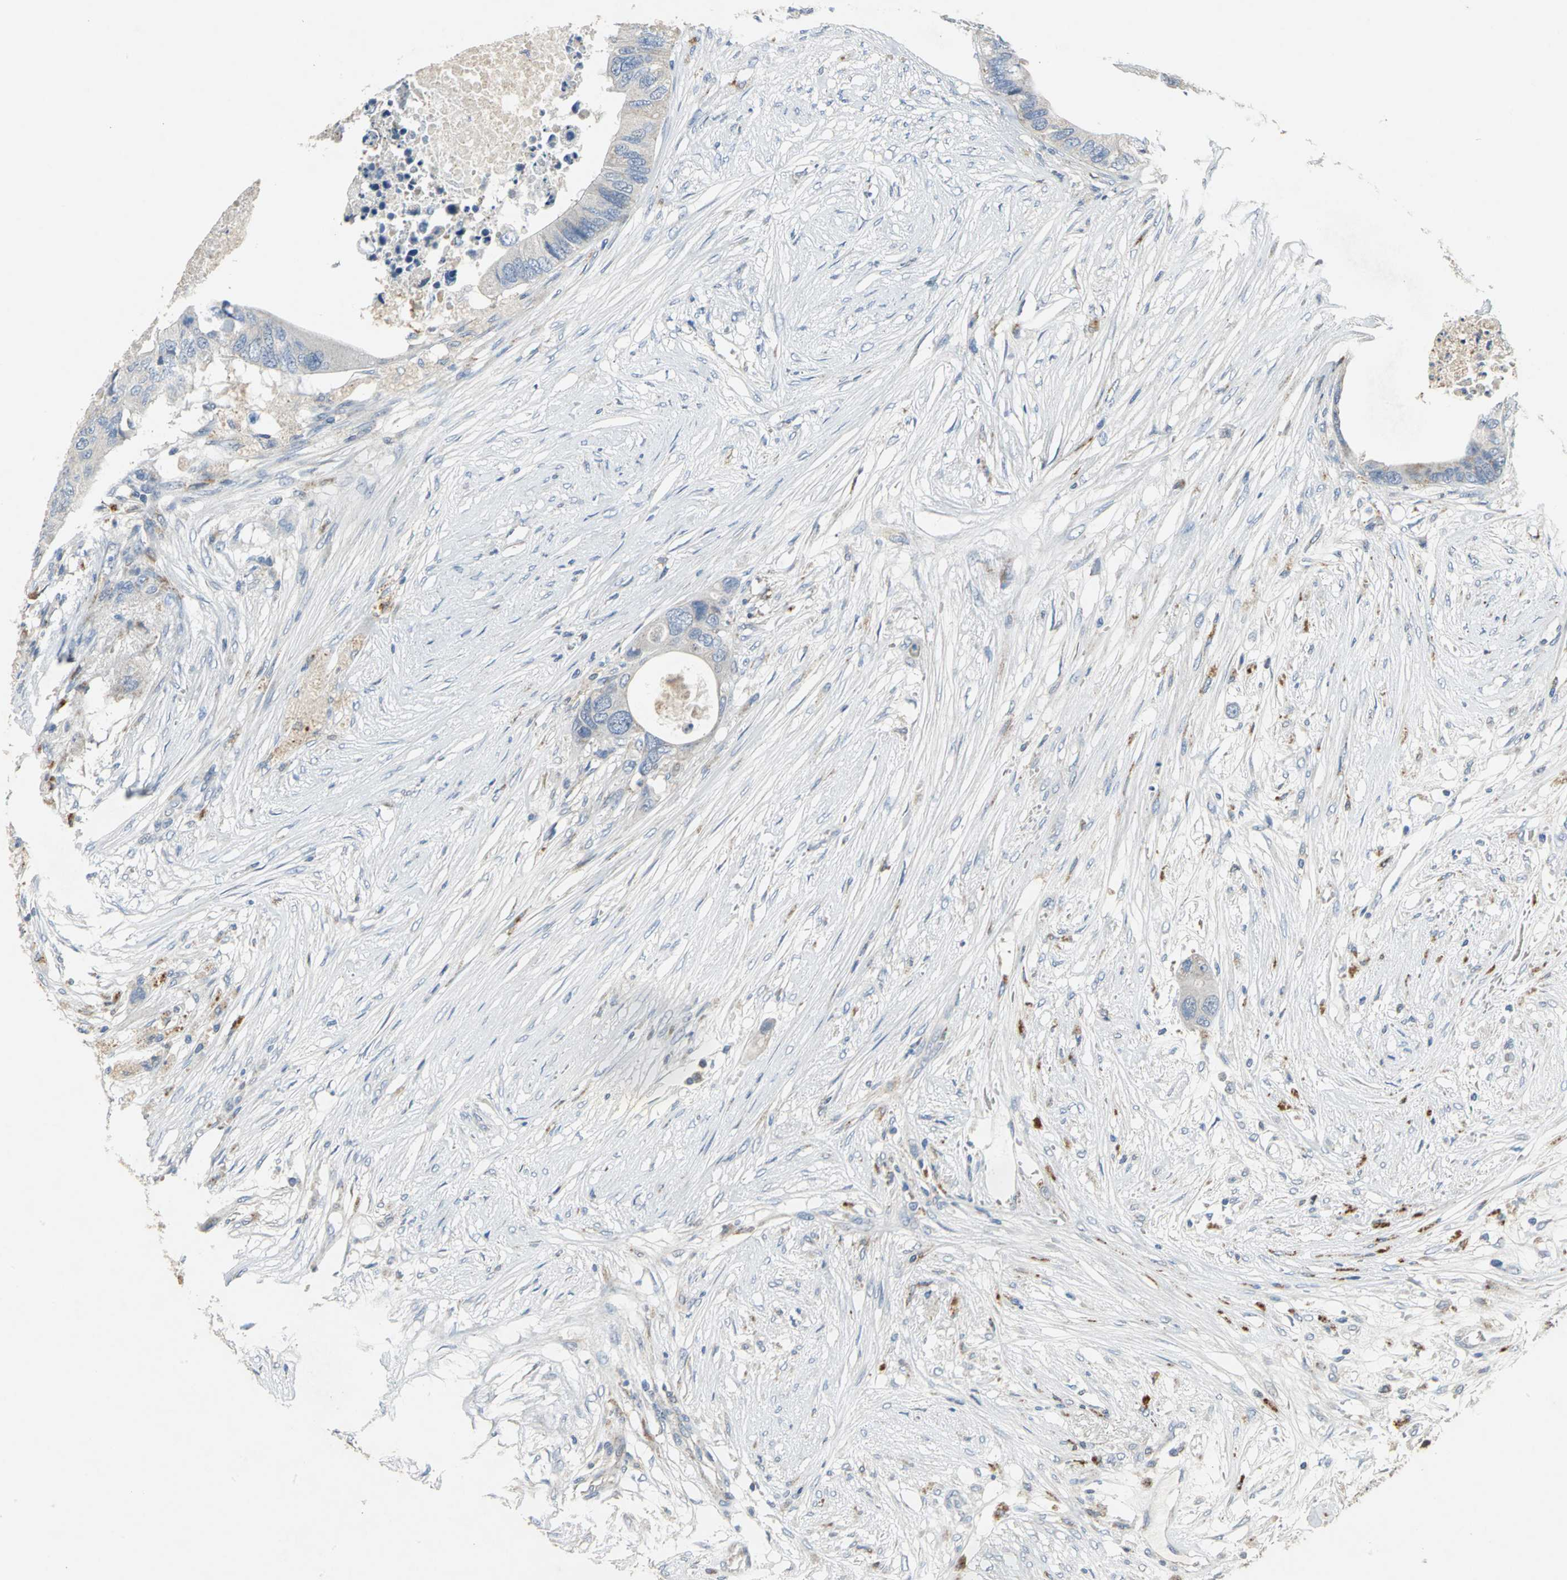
{"staining": {"intensity": "weak", "quantity": "<25%", "location": "cytoplasmic/membranous"}, "tissue": "colorectal cancer", "cell_type": "Tumor cells", "image_type": "cancer", "snomed": [{"axis": "morphology", "description": "Adenocarcinoma, NOS"}, {"axis": "topography", "description": "Colon"}], "caption": "Colorectal cancer (adenocarcinoma) was stained to show a protein in brown. There is no significant staining in tumor cells. Nuclei are stained in blue.", "gene": "SPPL2B", "patient": {"sex": "male", "age": 71}}